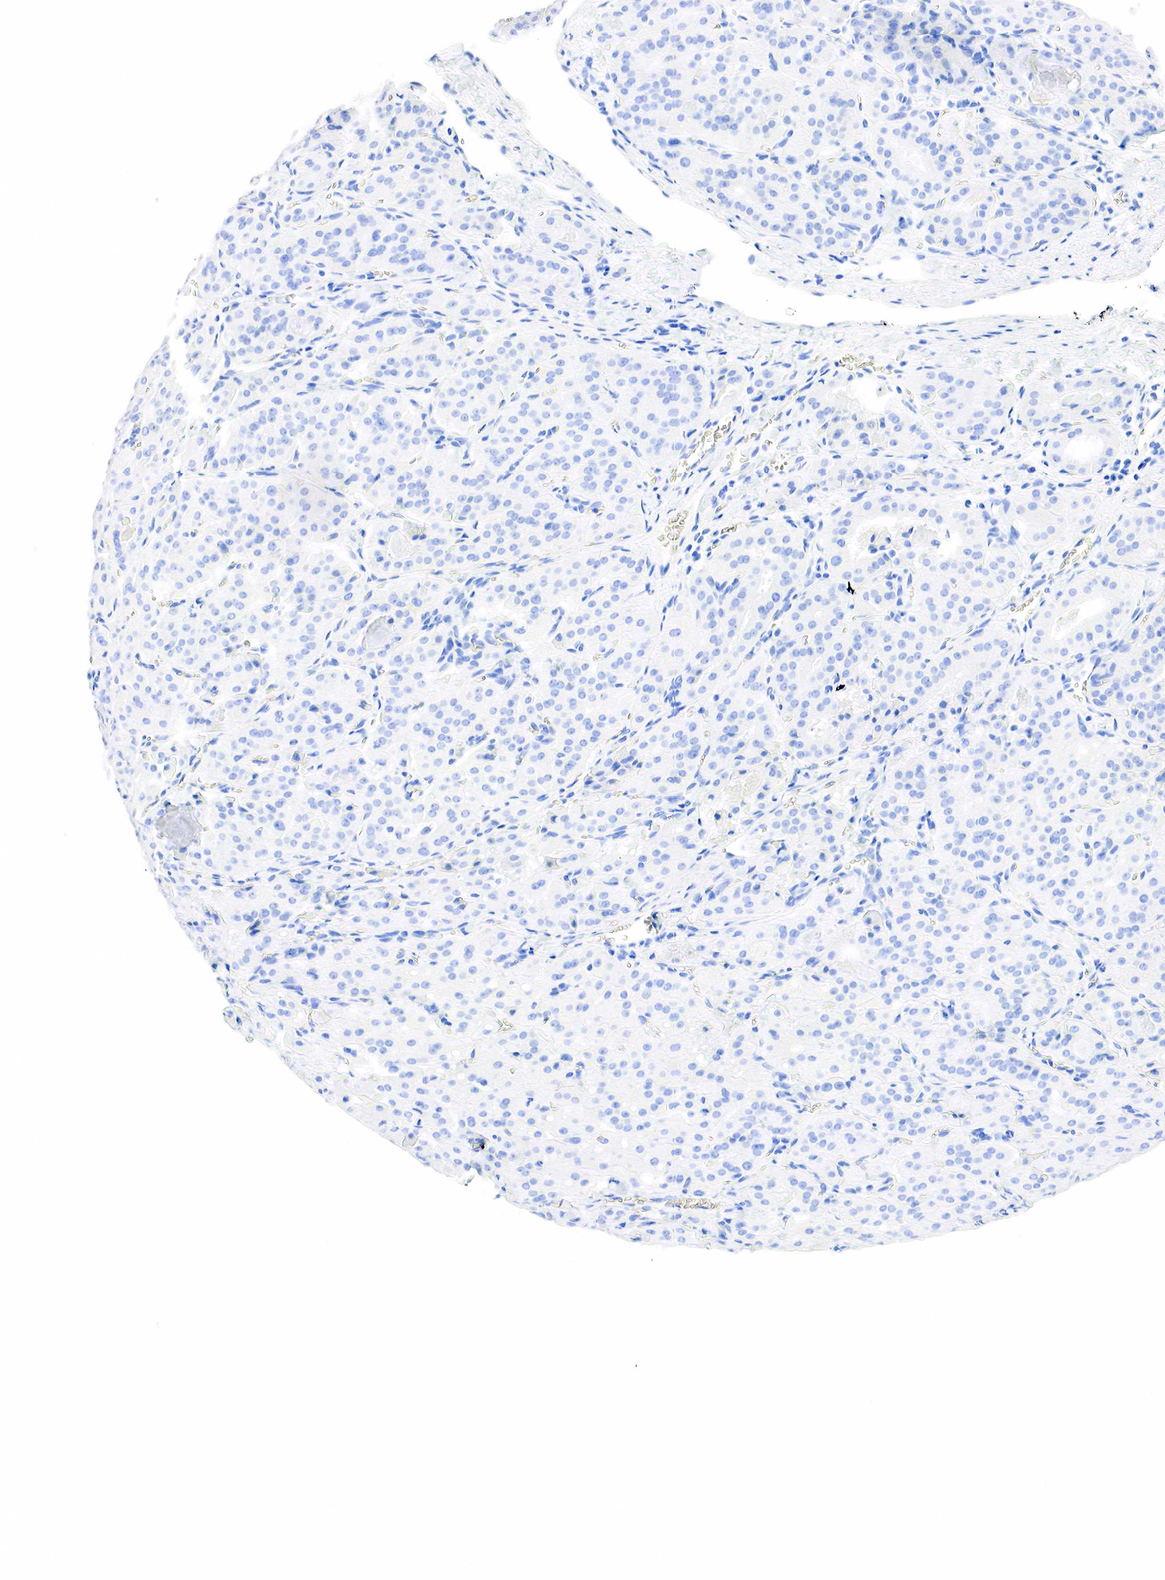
{"staining": {"intensity": "negative", "quantity": "none", "location": "none"}, "tissue": "thyroid cancer", "cell_type": "Tumor cells", "image_type": "cancer", "snomed": [{"axis": "morphology", "description": "Carcinoma, NOS"}, {"axis": "topography", "description": "Thyroid gland"}], "caption": "Tumor cells are negative for brown protein staining in thyroid cancer (carcinoma).", "gene": "PTH", "patient": {"sex": "male", "age": 76}}